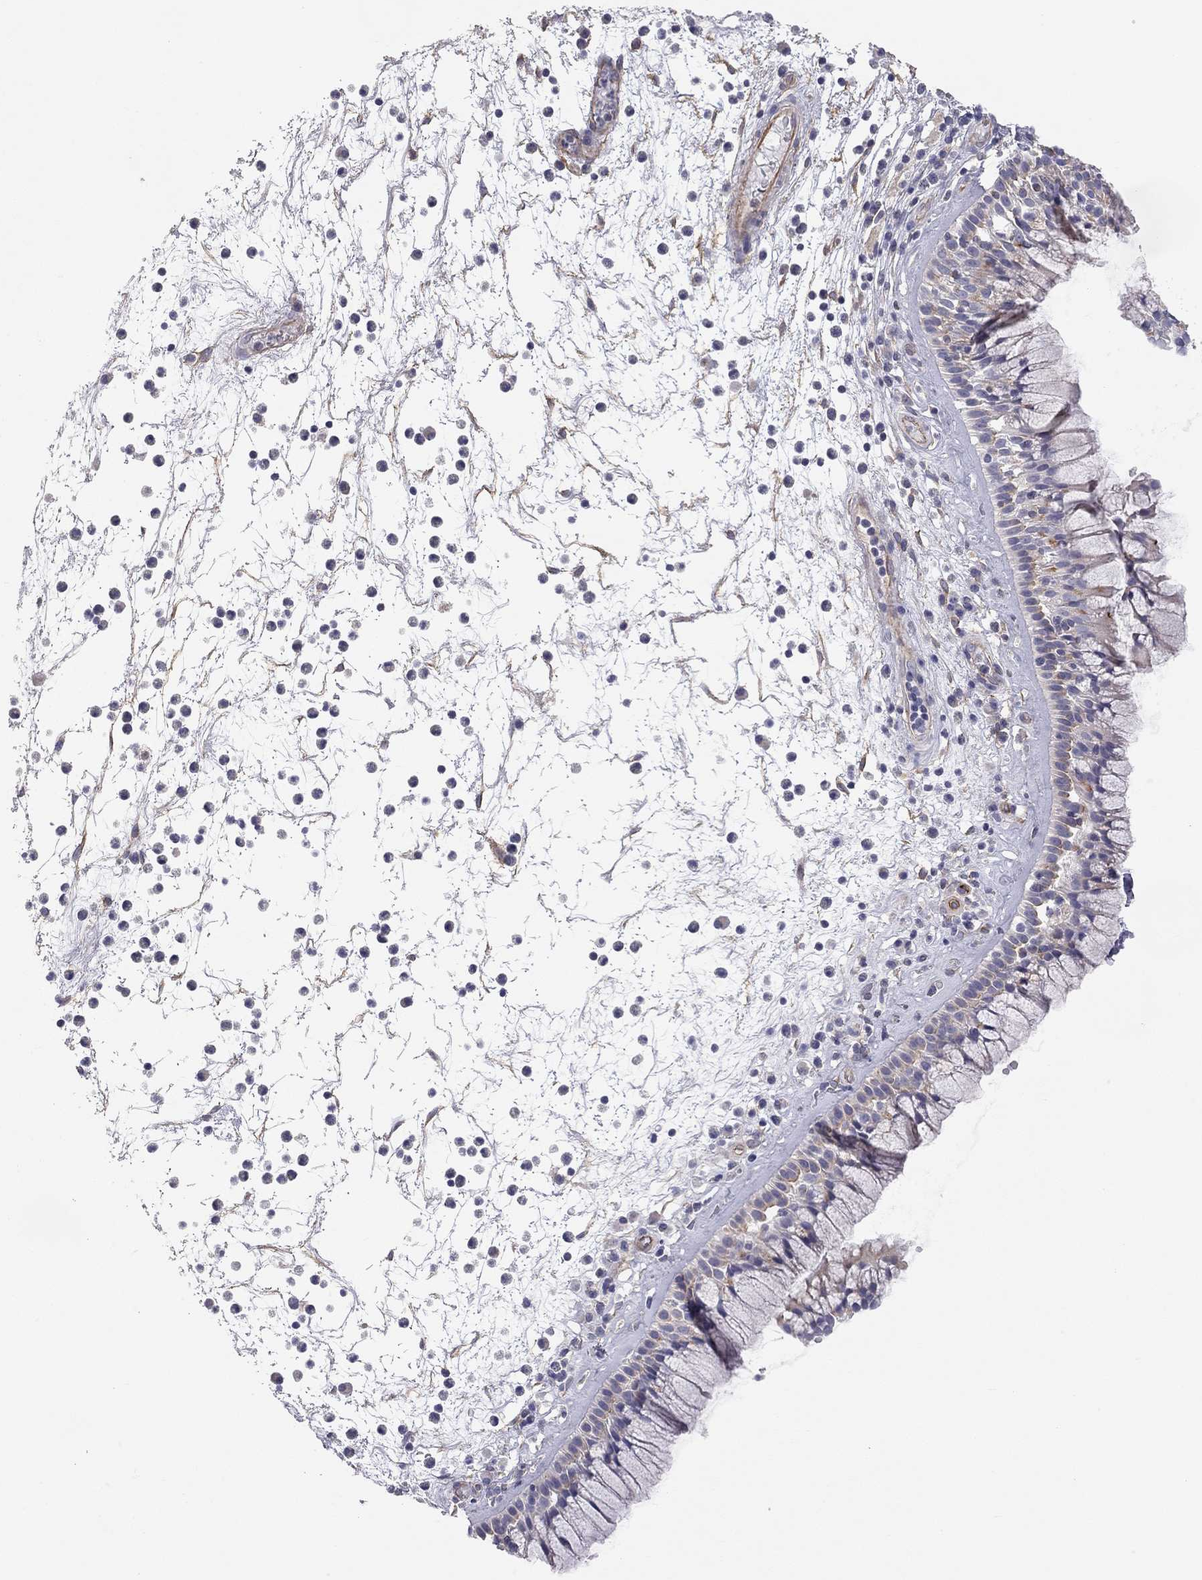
{"staining": {"intensity": "negative", "quantity": "none", "location": "none"}, "tissue": "nasopharynx", "cell_type": "Respiratory epithelial cells", "image_type": "normal", "snomed": [{"axis": "morphology", "description": "Normal tissue, NOS"}, {"axis": "topography", "description": "Nasopharynx"}], "caption": "Micrograph shows no protein positivity in respiratory epithelial cells of normal nasopharynx. Brightfield microscopy of immunohistochemistry (IHC) stained with DAB (brown) and hematoxylin (blue), captured at high magnification.", "gene": "GPRC5B", "patient": {"sex": "male", "age": 77}}